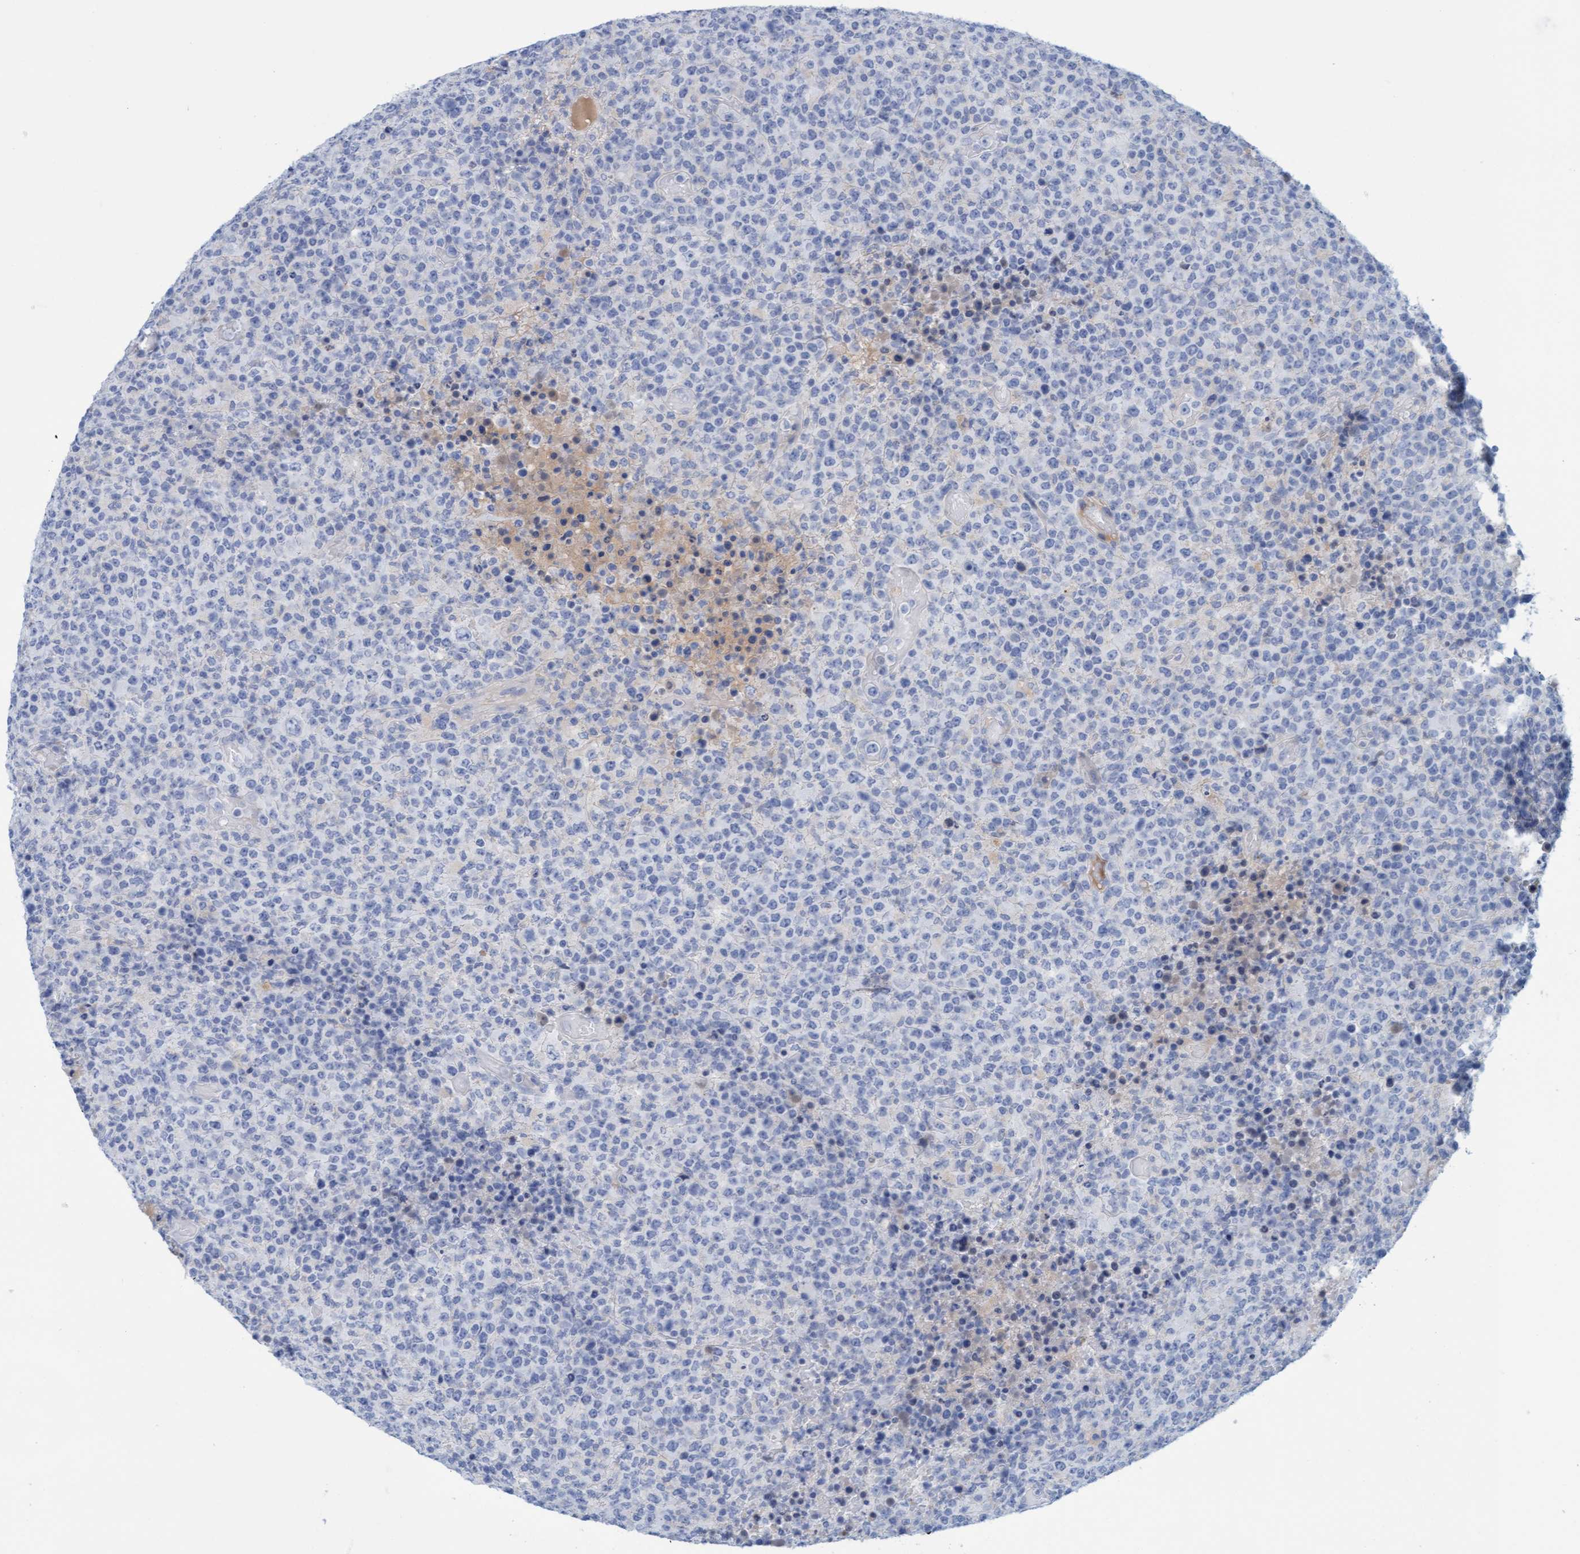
{"staining": {"intensity": "negative", "quantity": "none", "location": "none"}, "tissue": "lymphoma", "cell_type": "Tumor cells", "image_type": "cancer", "snomed": [{"axis": "morphology", "description": "Malignant lymphoma, non-Hodgkin's type, High grade"}, {"axis": "topography", "description": "Lymph node"}], "caption": "The micrograph shows no significant staining in tumor cells of malignant lymphoma, non-Hodgkin's type (high-grade). The staining is performed using DAB brown chromogen with nuclei counter-stained in using hematoxylin.", "gene": "SGSH", "patient": {"sex": "male", "age": 13}}